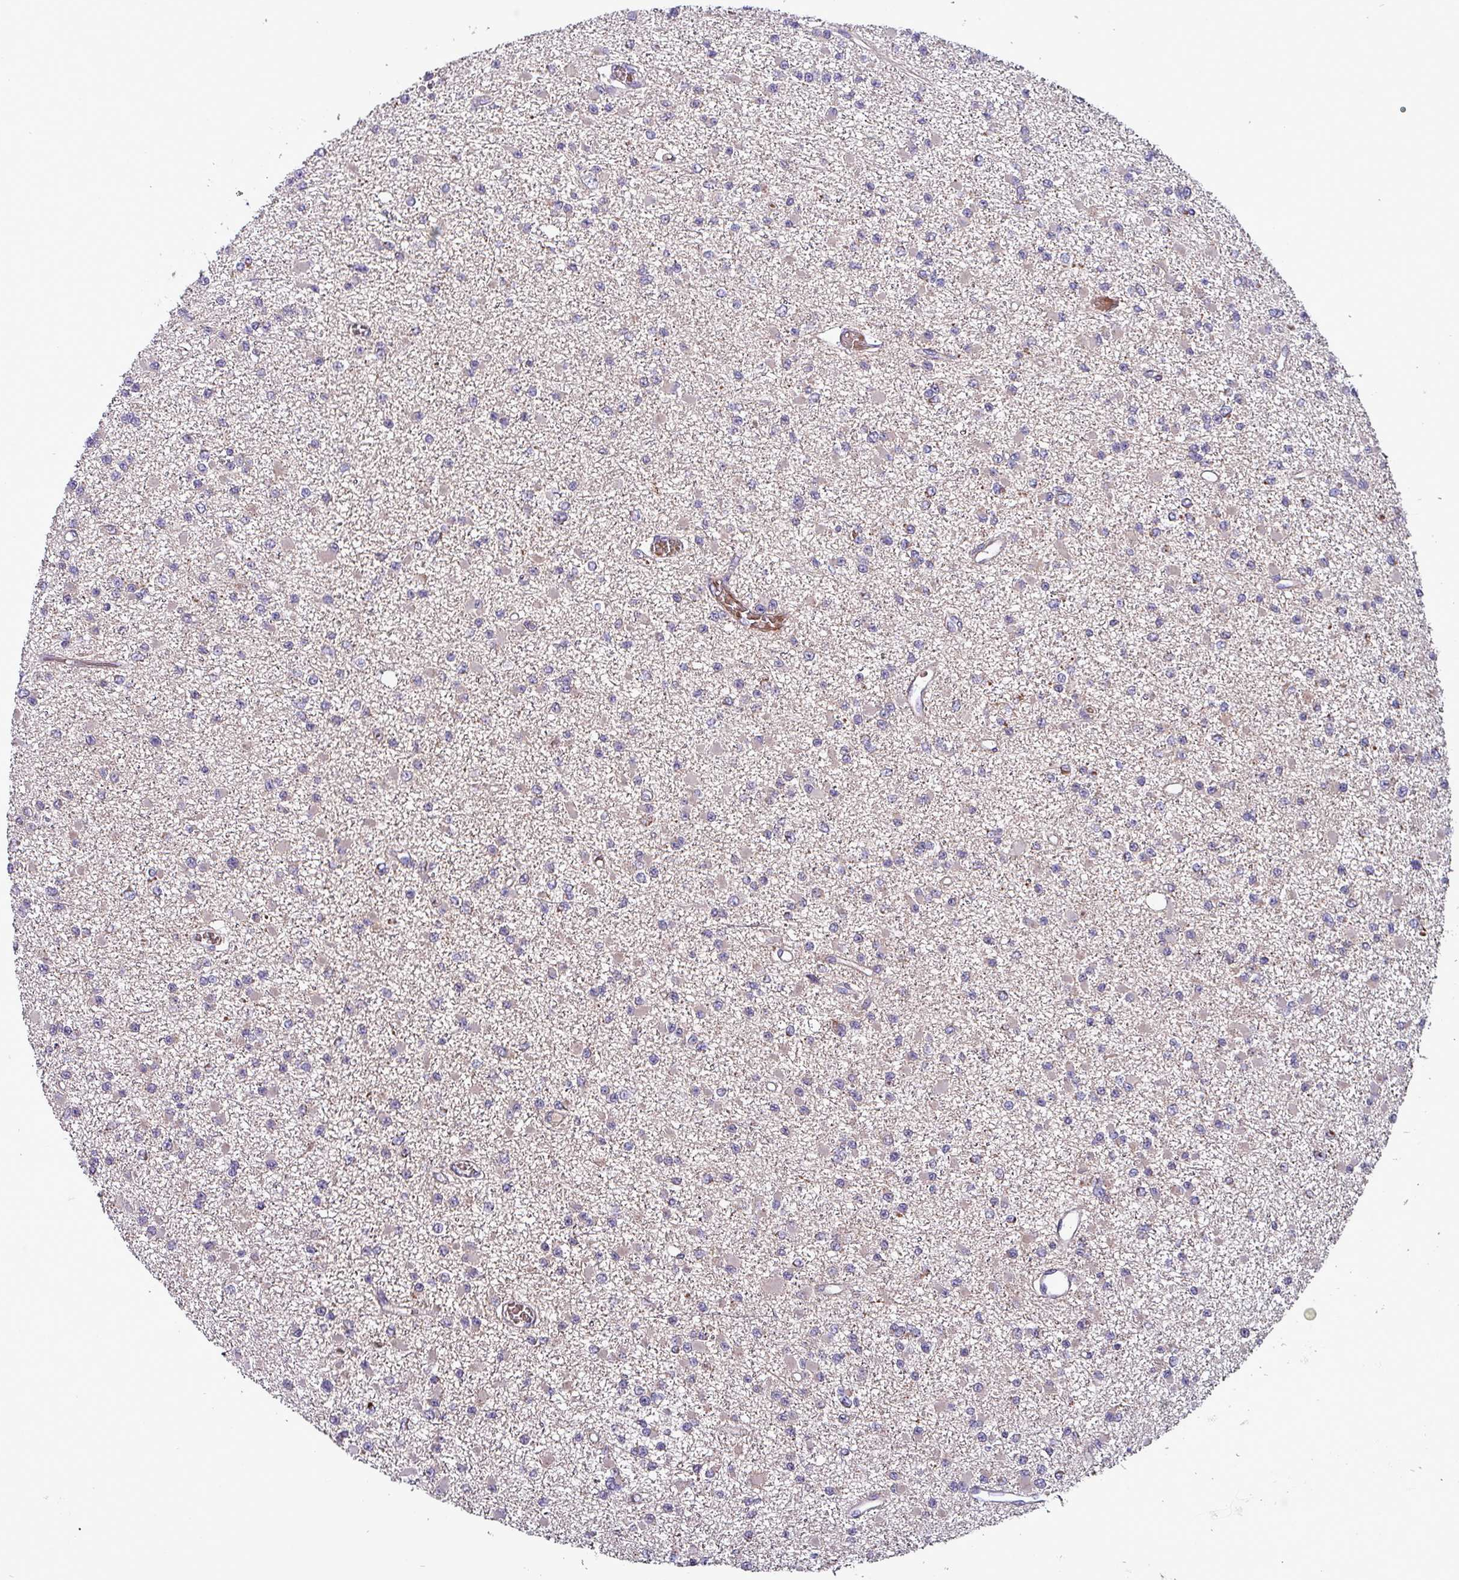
{"staining": {"intensity": "negative", "quantity": "none", "location": "none"}, "tissue": "glioma", "cell_type": "Tumor cells", "image_type": "cancer", "snomed": [{"axis": "morphology", "description": "Glioma, malignant, Low grade"}, {"axis": "topography", "description": "Brain"}], "caption": "Glioma stained for a protein using immunohistochemistry displays no positivity tumor cells.", "gene": "ZNF322", "patient": {"sex": "female", "age": 22}}